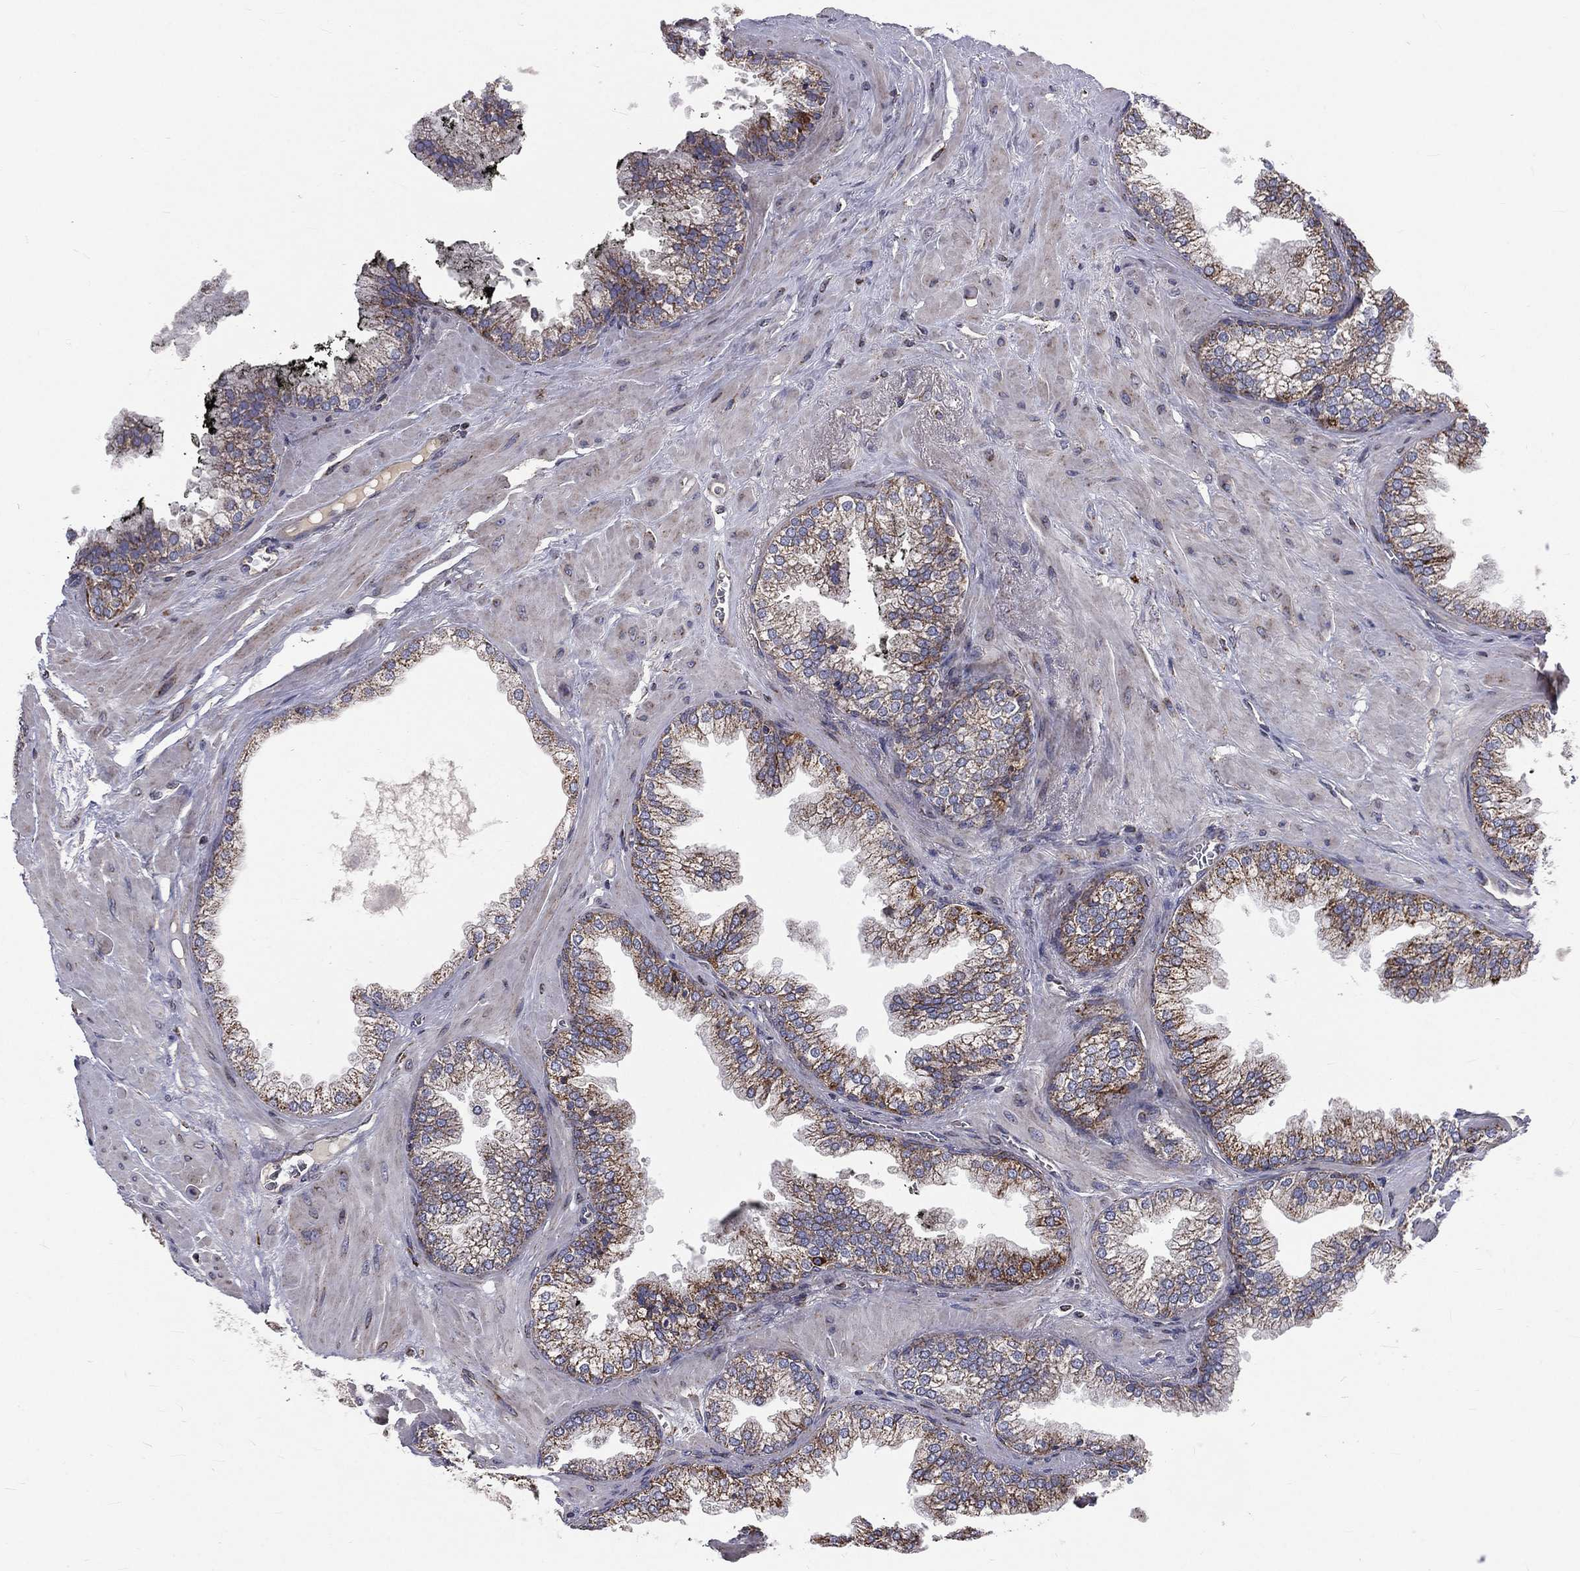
{"staining": {"intensity": "moderate", "quantity": "25%-75%", "location": "cytoplasmic/membranous"}, "tissue": "prostate cancer", "cell_type": "Tumor cells", "image_type": "cancer", "snomed": [{"axis": "morphology", "description": "Adenocarcinoma, Low grade"}, {"axis": "topography", "description": "Prostate"}], "caption": "Immunohistochemical staining of human prostate cancer (adenocarcinoma (low-grade)) exhibits moderate cytoplasmic/membranous protein expression in about 25%-75% of tumor cells.", "gene": "GPD1", "patient": {"sex": "male", "age": 72}}